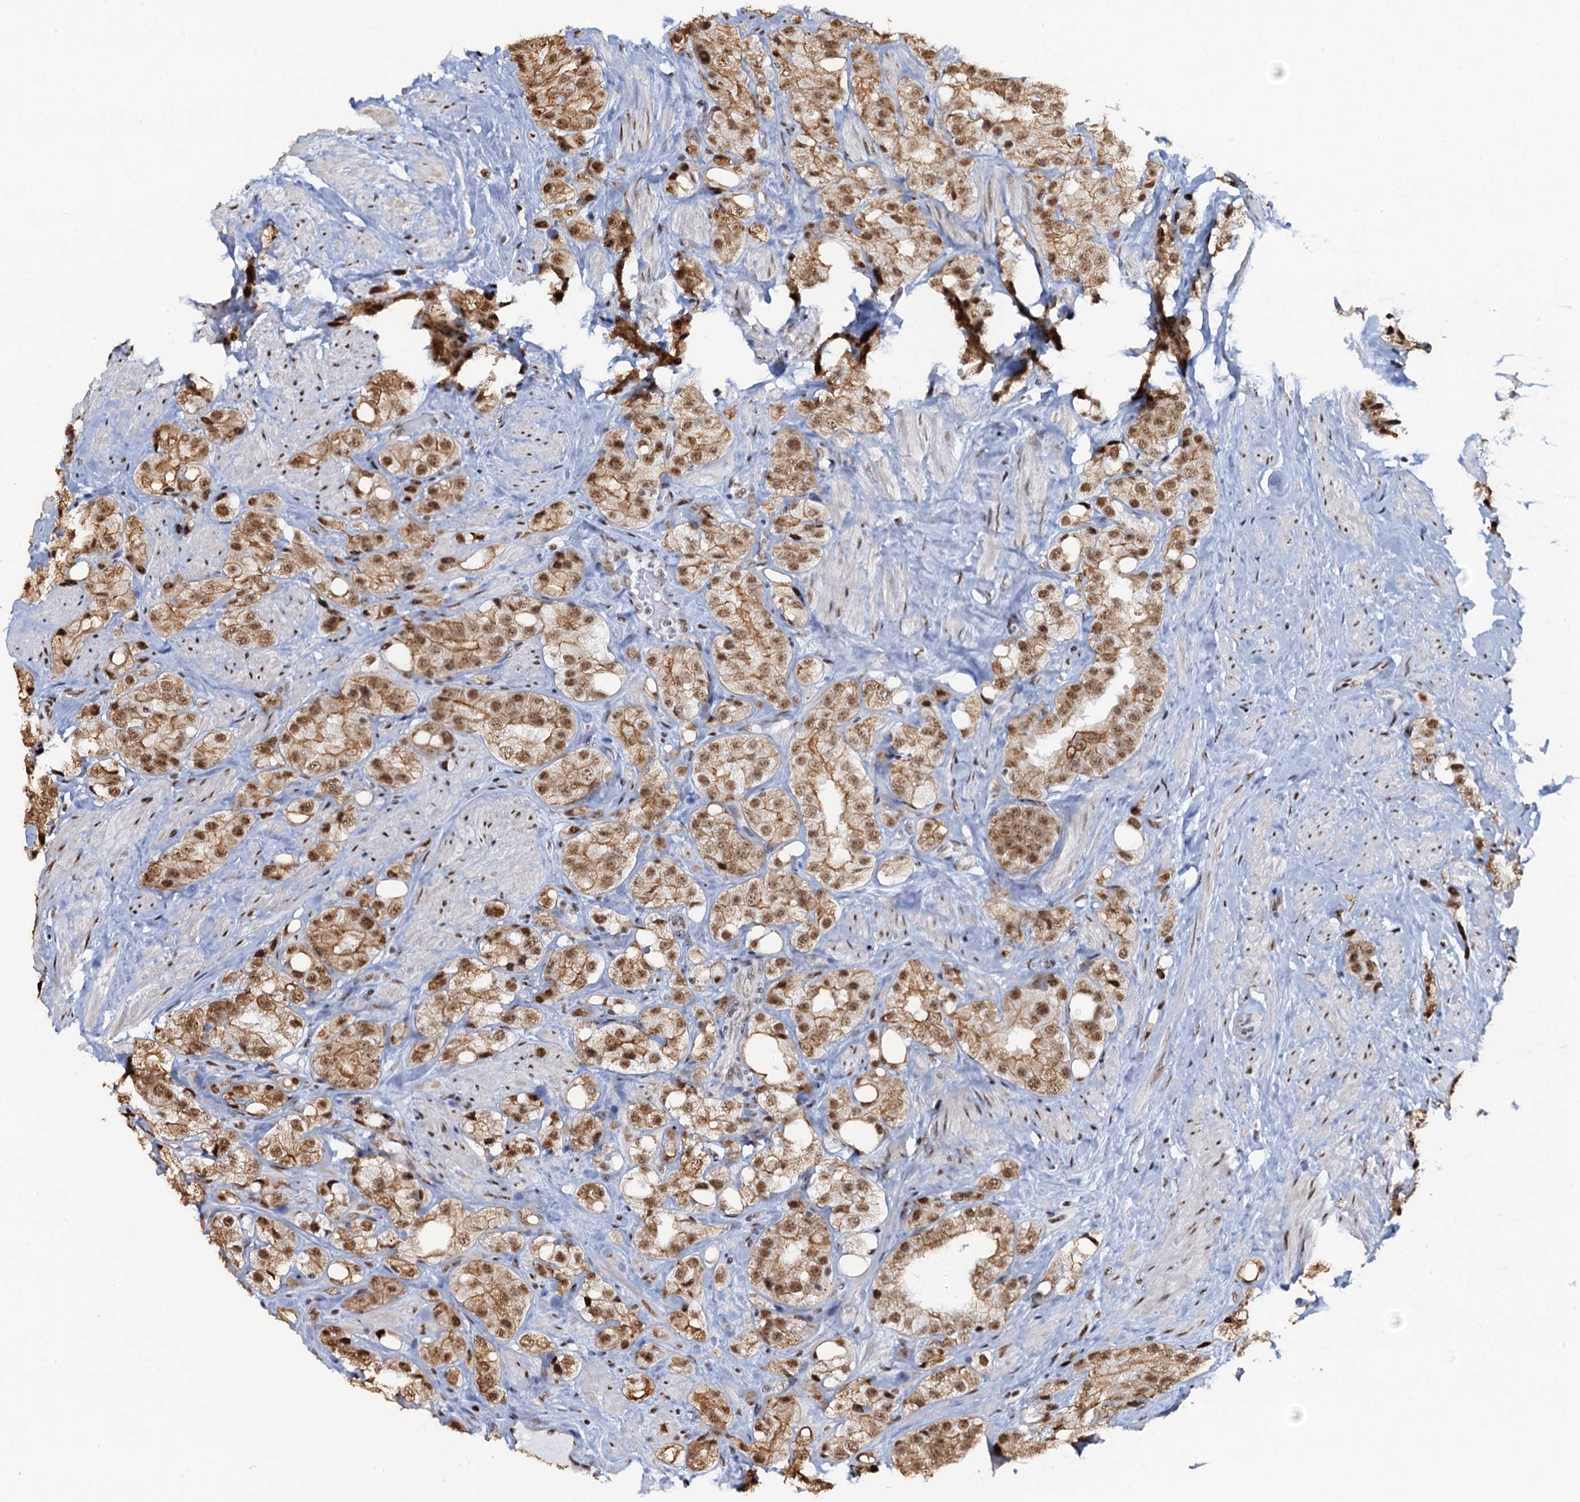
{"staining": {"intensity": "moderate", "quantity": ">75%", "location": "cytoplasmic/membranous,nuclear"}, "tissue": "prostate cancer", "cell_type": "Tumor cells", "image_type": "cancer", "snomed": [{"axis": "morphology", "description": "Adenocarcinoma, NOS"}, {"axis": "topography", "description": "Prostate"}], "caption": "This photomicrograph reveals prostate cancer stained with immunohistochemistry to label a protein in brown. The cytoplasmic/membranous and nuclear of tumor cells show moderate positivity for the protein. Nuclei are counter-stained blue.", "gene": "ZNF609", "patient": {"sex": "male", "age": 79}}